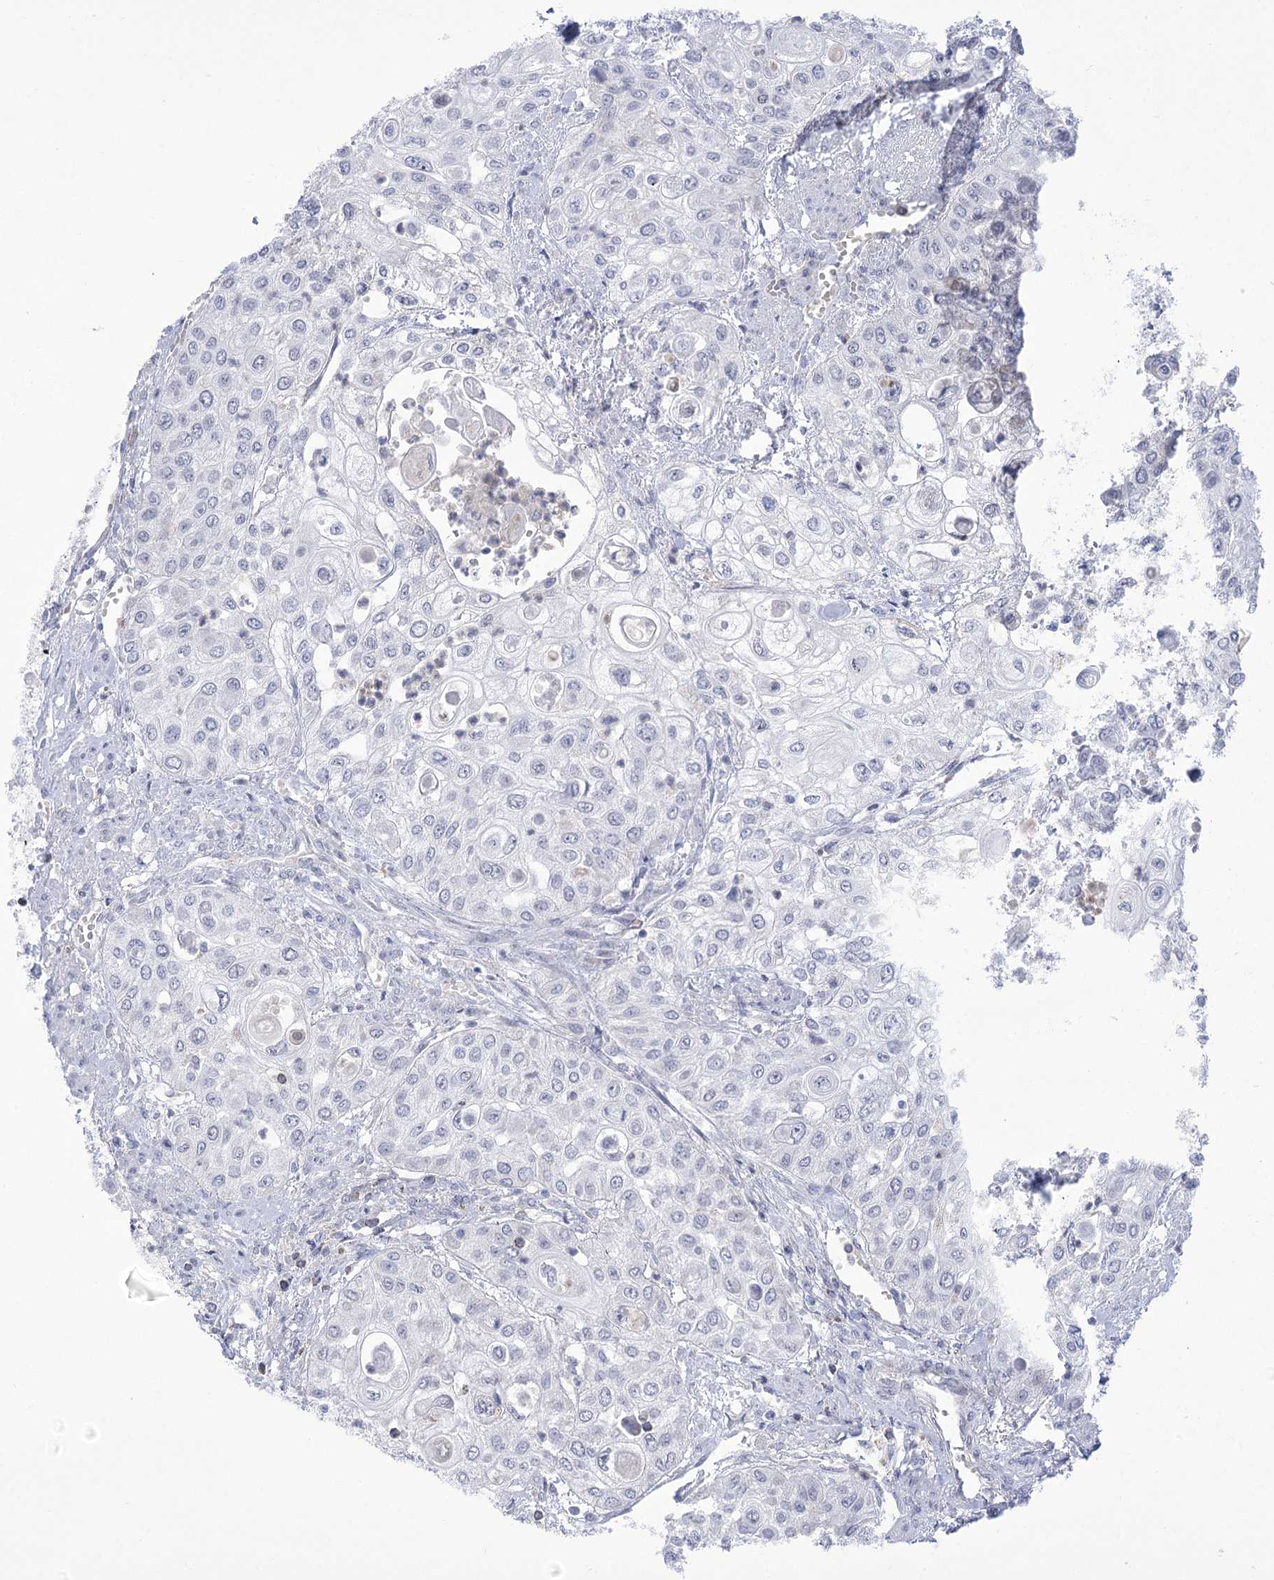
{"staining": {"intensity": "negative", "quantity": "none", "location": "none"}, "tissue": "urothelial cancer", "cell_type": "Tumor cells", "image_type": "cancer", "snomed": [{"axis": "morphology", "description": "Urothelial carcinoma, High grade"}, {"axis": "topography", "description": "Urinary bladder"}], "caption": "IHC histopathology image of neoplastic tissue: human high-grade urothelial carcinoma stained with DAB demonstrates no significant protein expression in tumor cells.", "gene": "BEND7", "patient": {"sex": "female", "age": 79}}